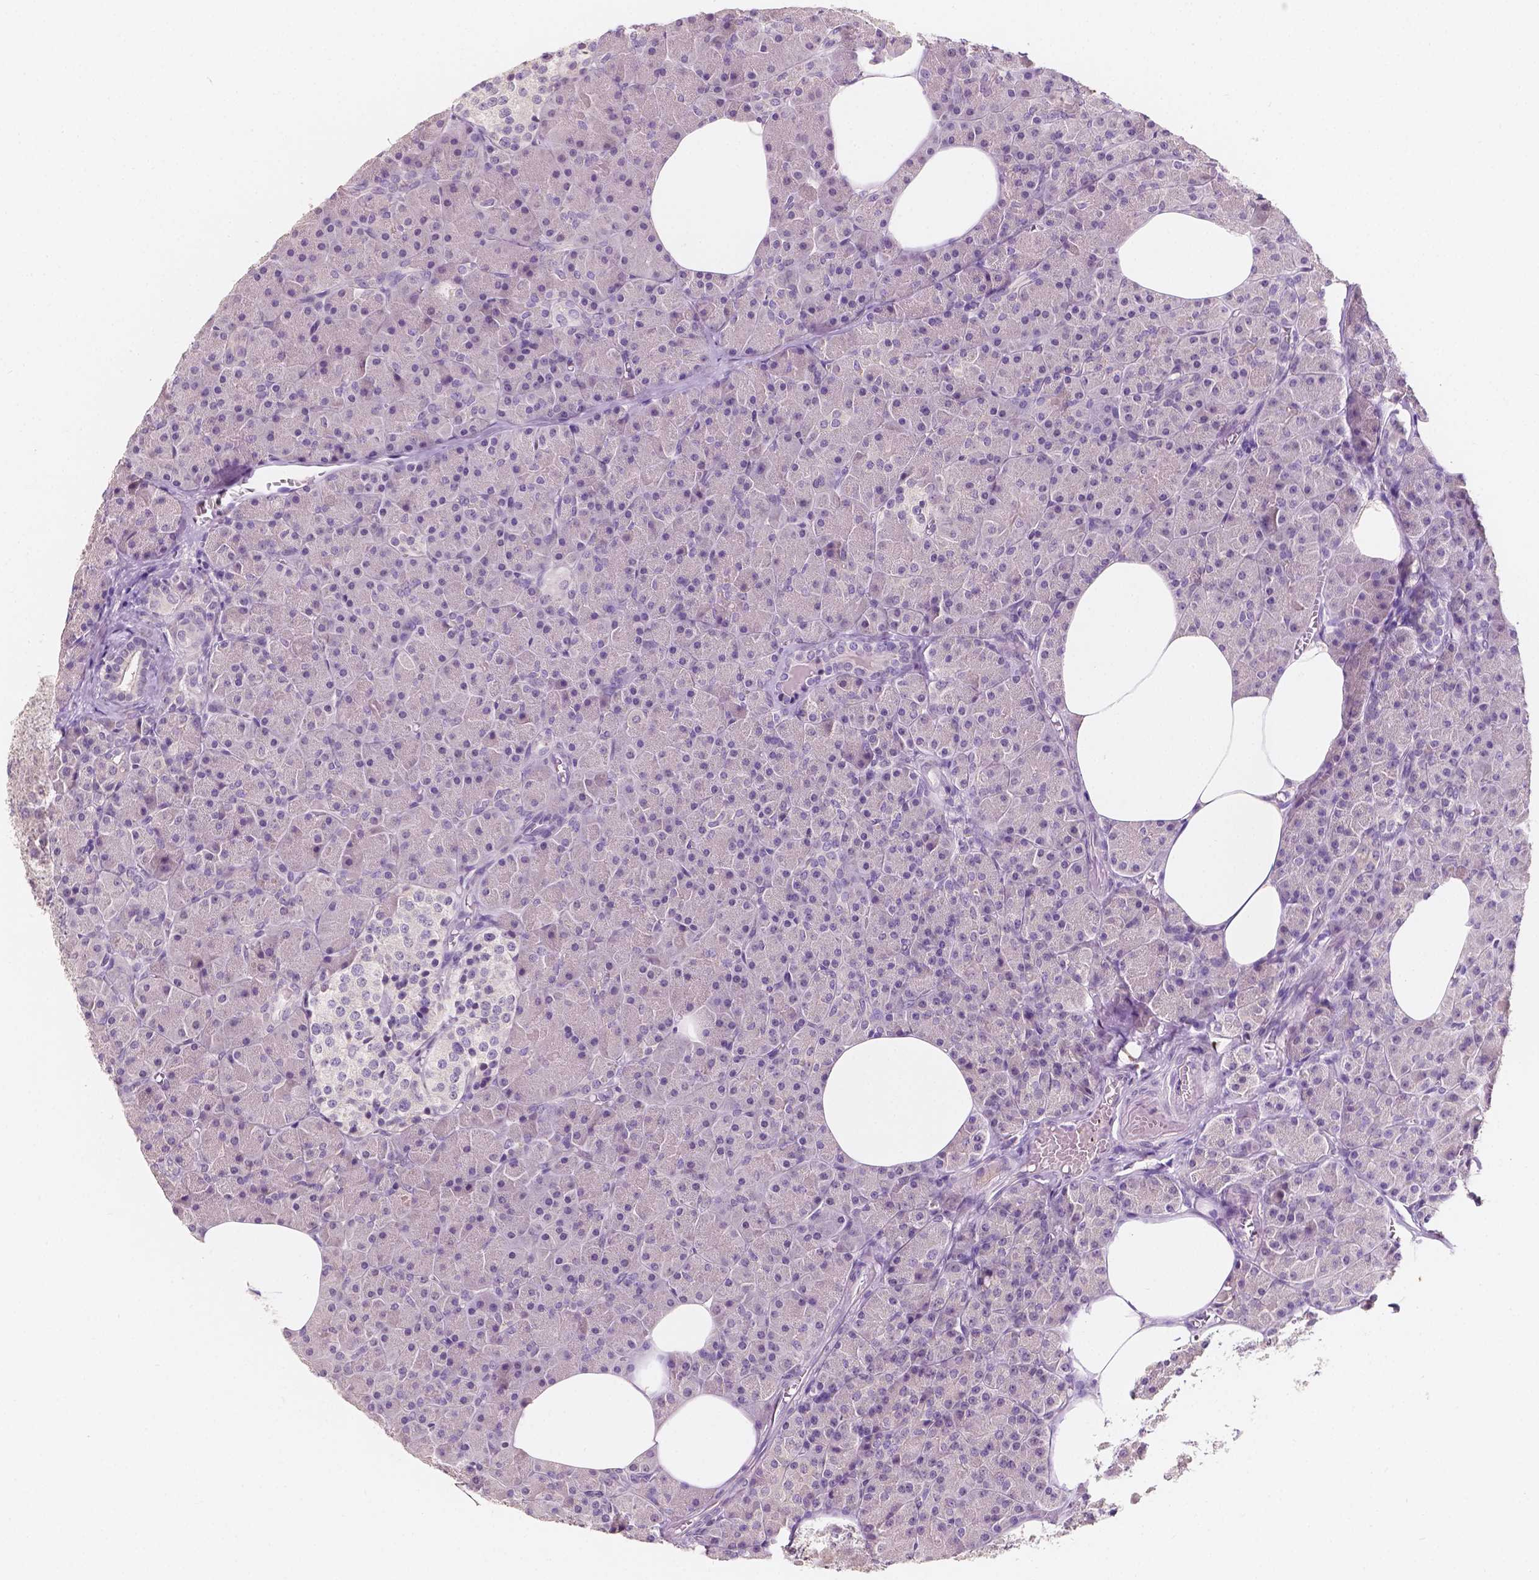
{"staining": {"intensity": "negative", "quantity": "none", "location": "none"}, "tissue": "pancreas", "cell_type": "Exocrine glandular cells", "image_type": "normal", "snomed": [{"axis": "morphology", "description": "Normal tissue, NOS"}, {"axis": "topography", "description": "Pancreas"}], "caption": "DAB (3,3'-diaminobenzidine) immunohistochemical staining of unremarkable pancreas exhibits no significant staining in exocrine glandular cells. The staining was performed using DAB to visualize the protein expression in brown, while the nuclei were stained in blue with hematoxylin (Magnification: 20x).", "gene": "TAL1", "patient": {"sex": "female", "age": 45}}